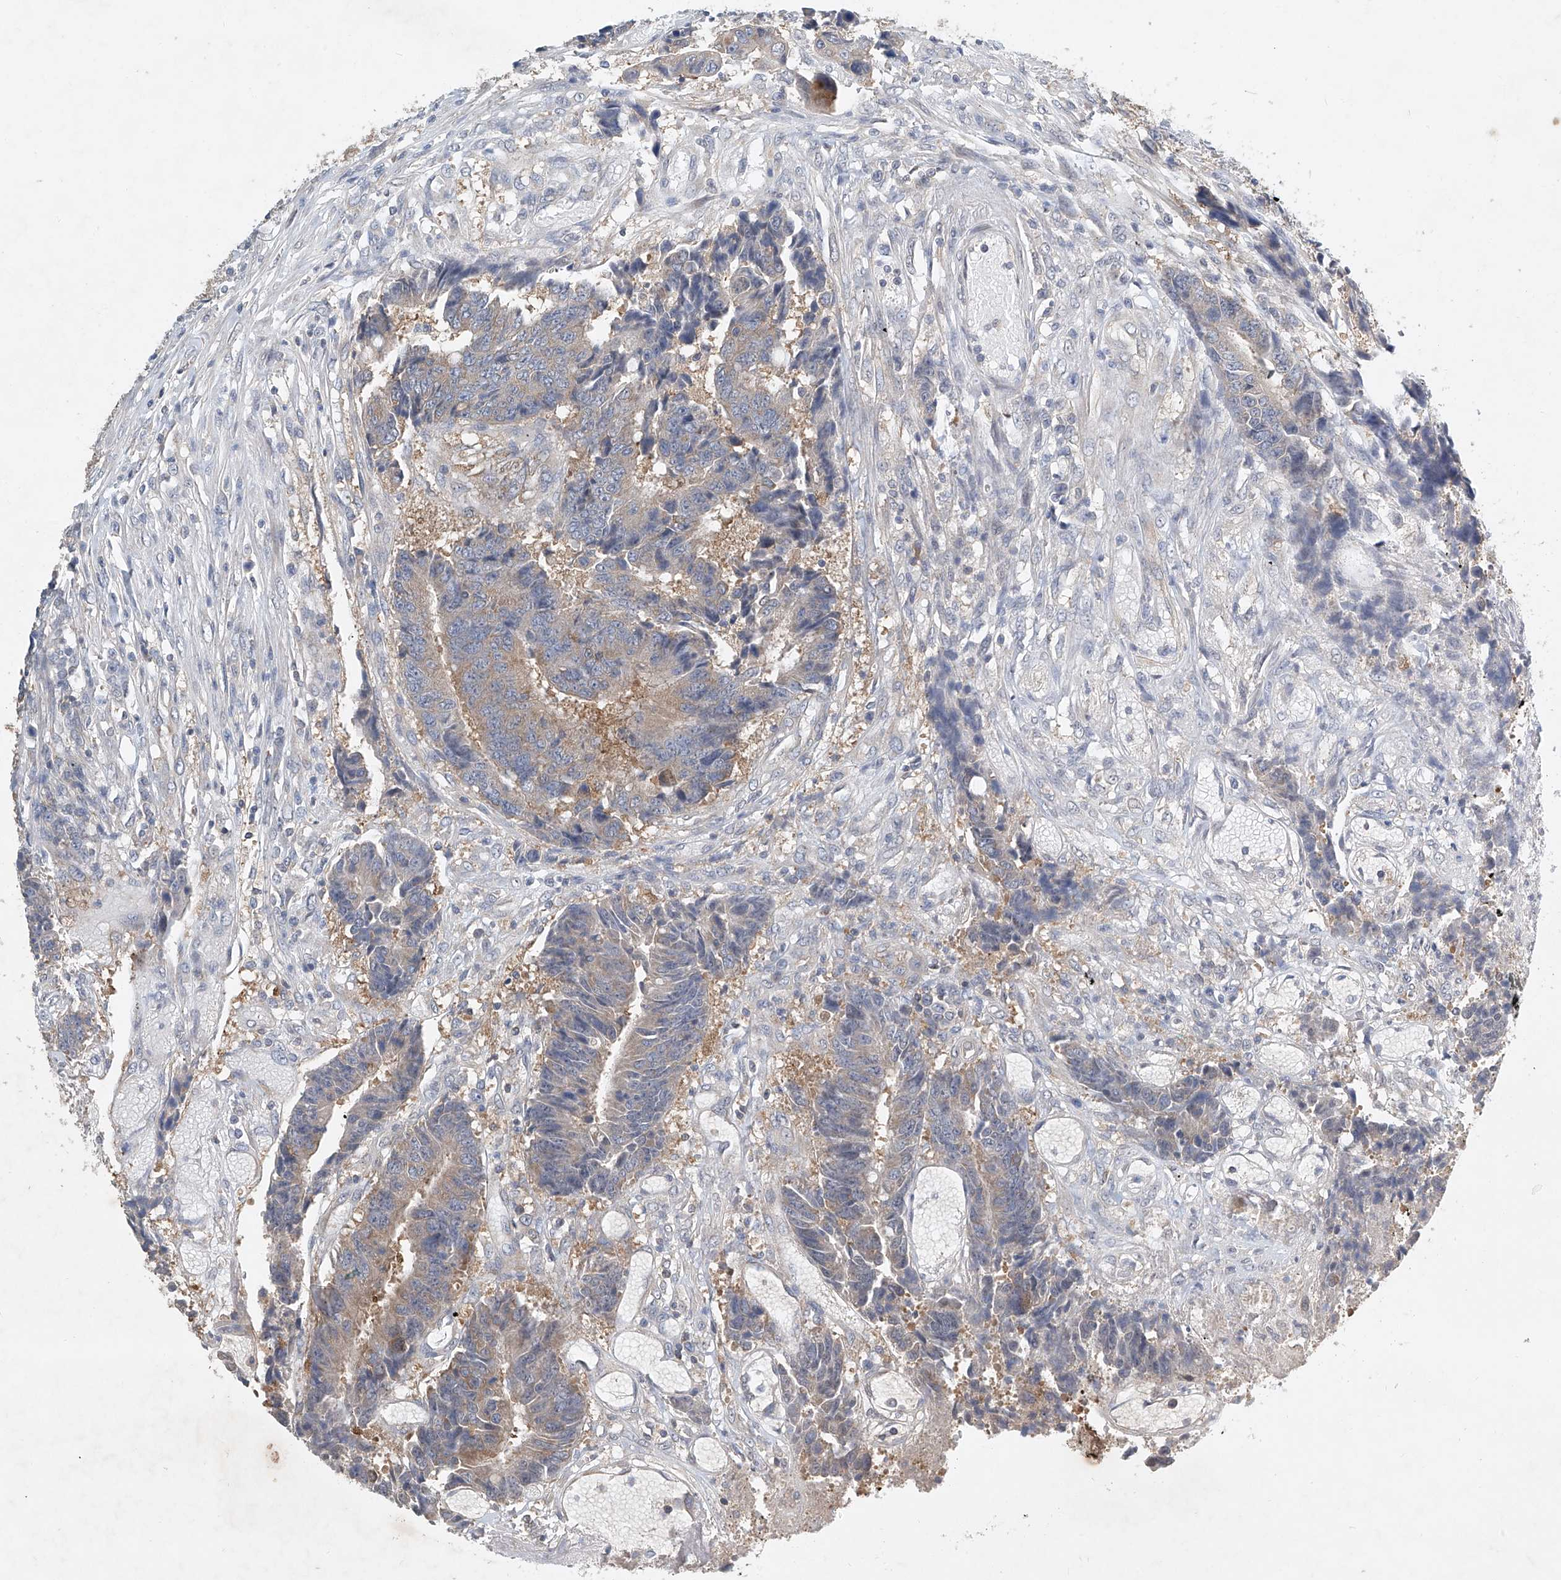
{"staining": {"intensity": "weak", "quantity": ">75%", "location": "cytoplasmic/membranous"}, "tissue": "colorectal cancer", "cell_type": "Tumor cells", "image_type": "cancer", "snomed": [{"axis": "morphology", "description": "Adenocarcinoma, NOS"}, {"axis": "topography", "description": "Rectum"}], "caption": "This image displays immunohistochemistry (IHC) staining of human adenocarcinoma (colorectal), with low weak cytoplasmic/membranous staining in approximately >75% of tumor cells.", "gene": "CARMIL1", "patient": {"sex": "male", "age": 84}}